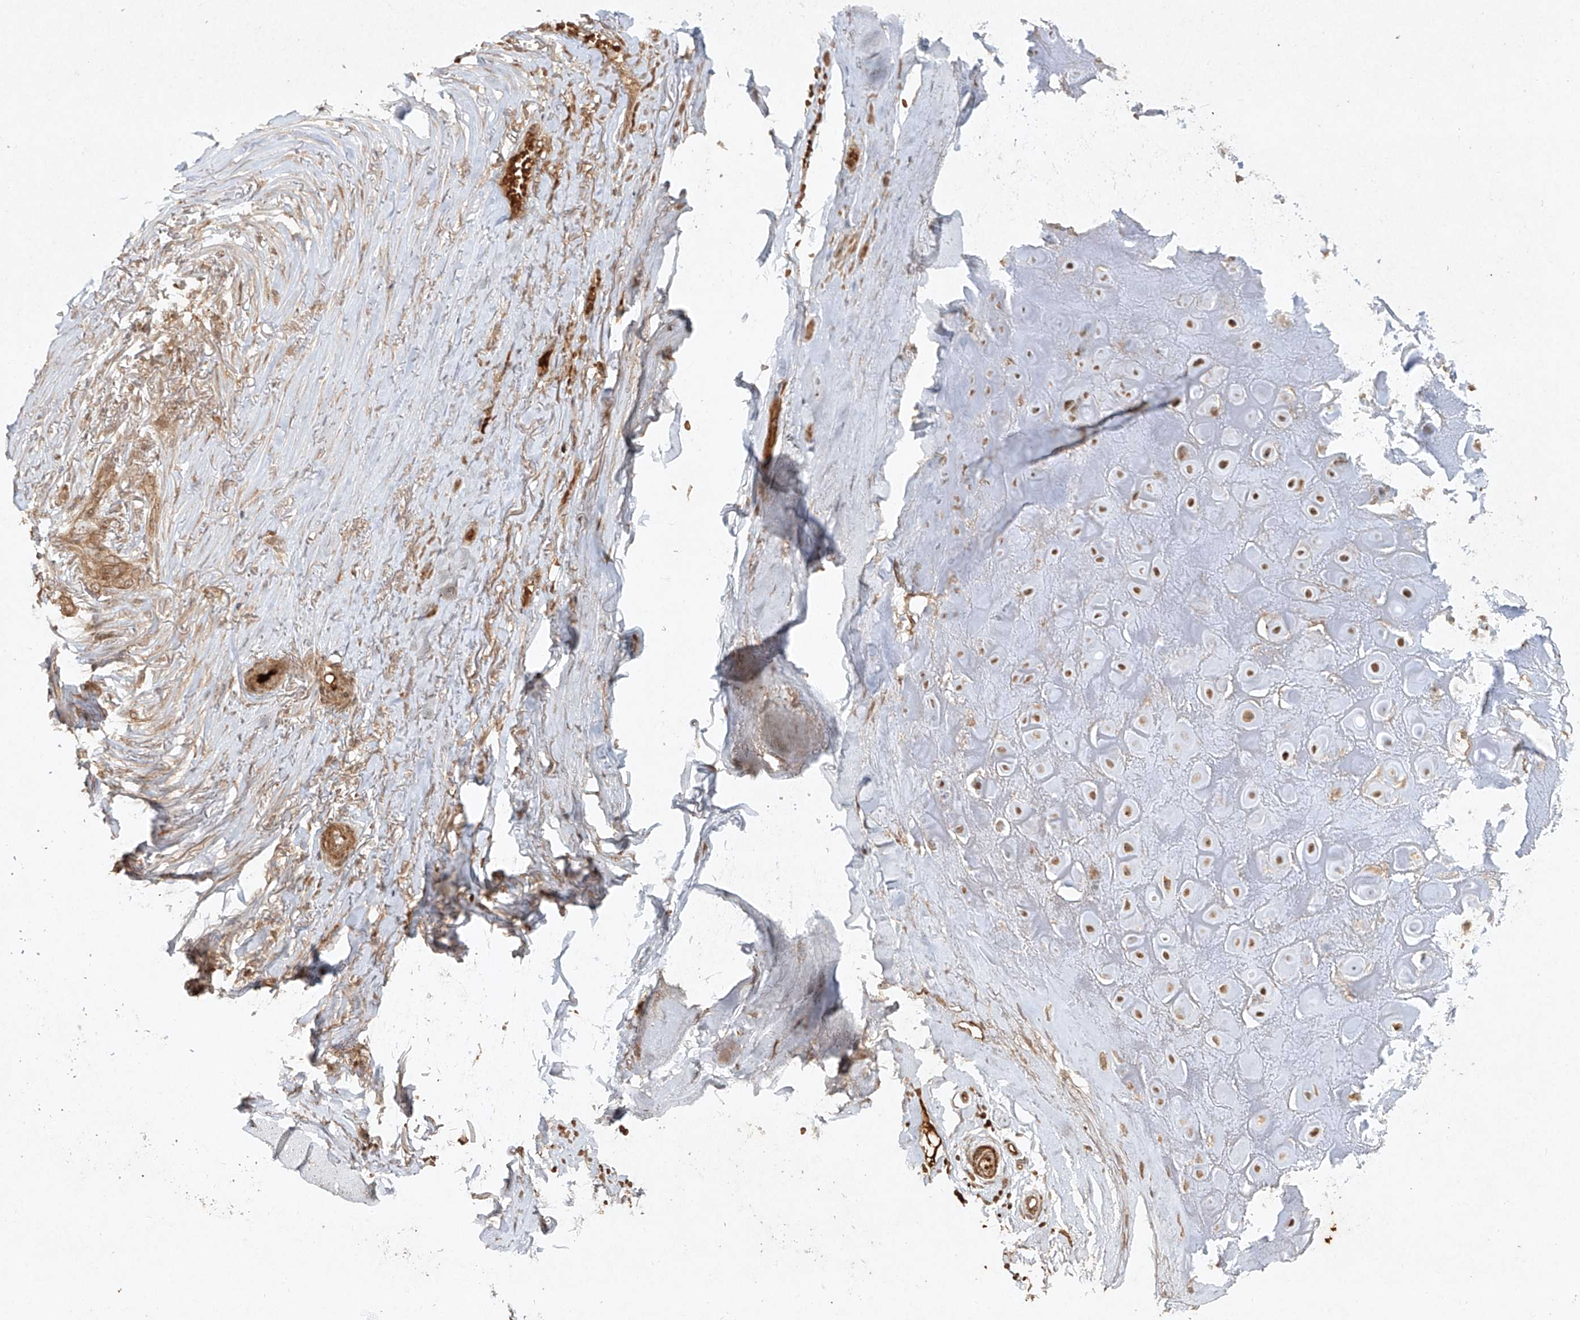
{"staining": {"intensity": "strong", "quantity": ">75%", "location": "cytoplasmic/membranous"}, "tissue": "adipose tissue", "cell_type": "Adipocytes", "image_type": "normal", "snomed": [{"axis": "morphology", "description": "Normal tissue, NOS"}, {"axis": "morphology", "description": "Basal cell carcinoma"}, {"axis": "topography", "description": "Skin"}], "caption": "The micrograph demonstrates a brown stain indicating the presence of a protein in the cytoplasmic/membranous of adipocytes in adipose tissue. Using DAB (3,3'-diaminobenzidine) (brown) and hematoxylin (blue) stains, captured at high magnification using brightfield microscopy.", "gene": "CYYR1", "patient": {"sex": "female", "age": 89}}